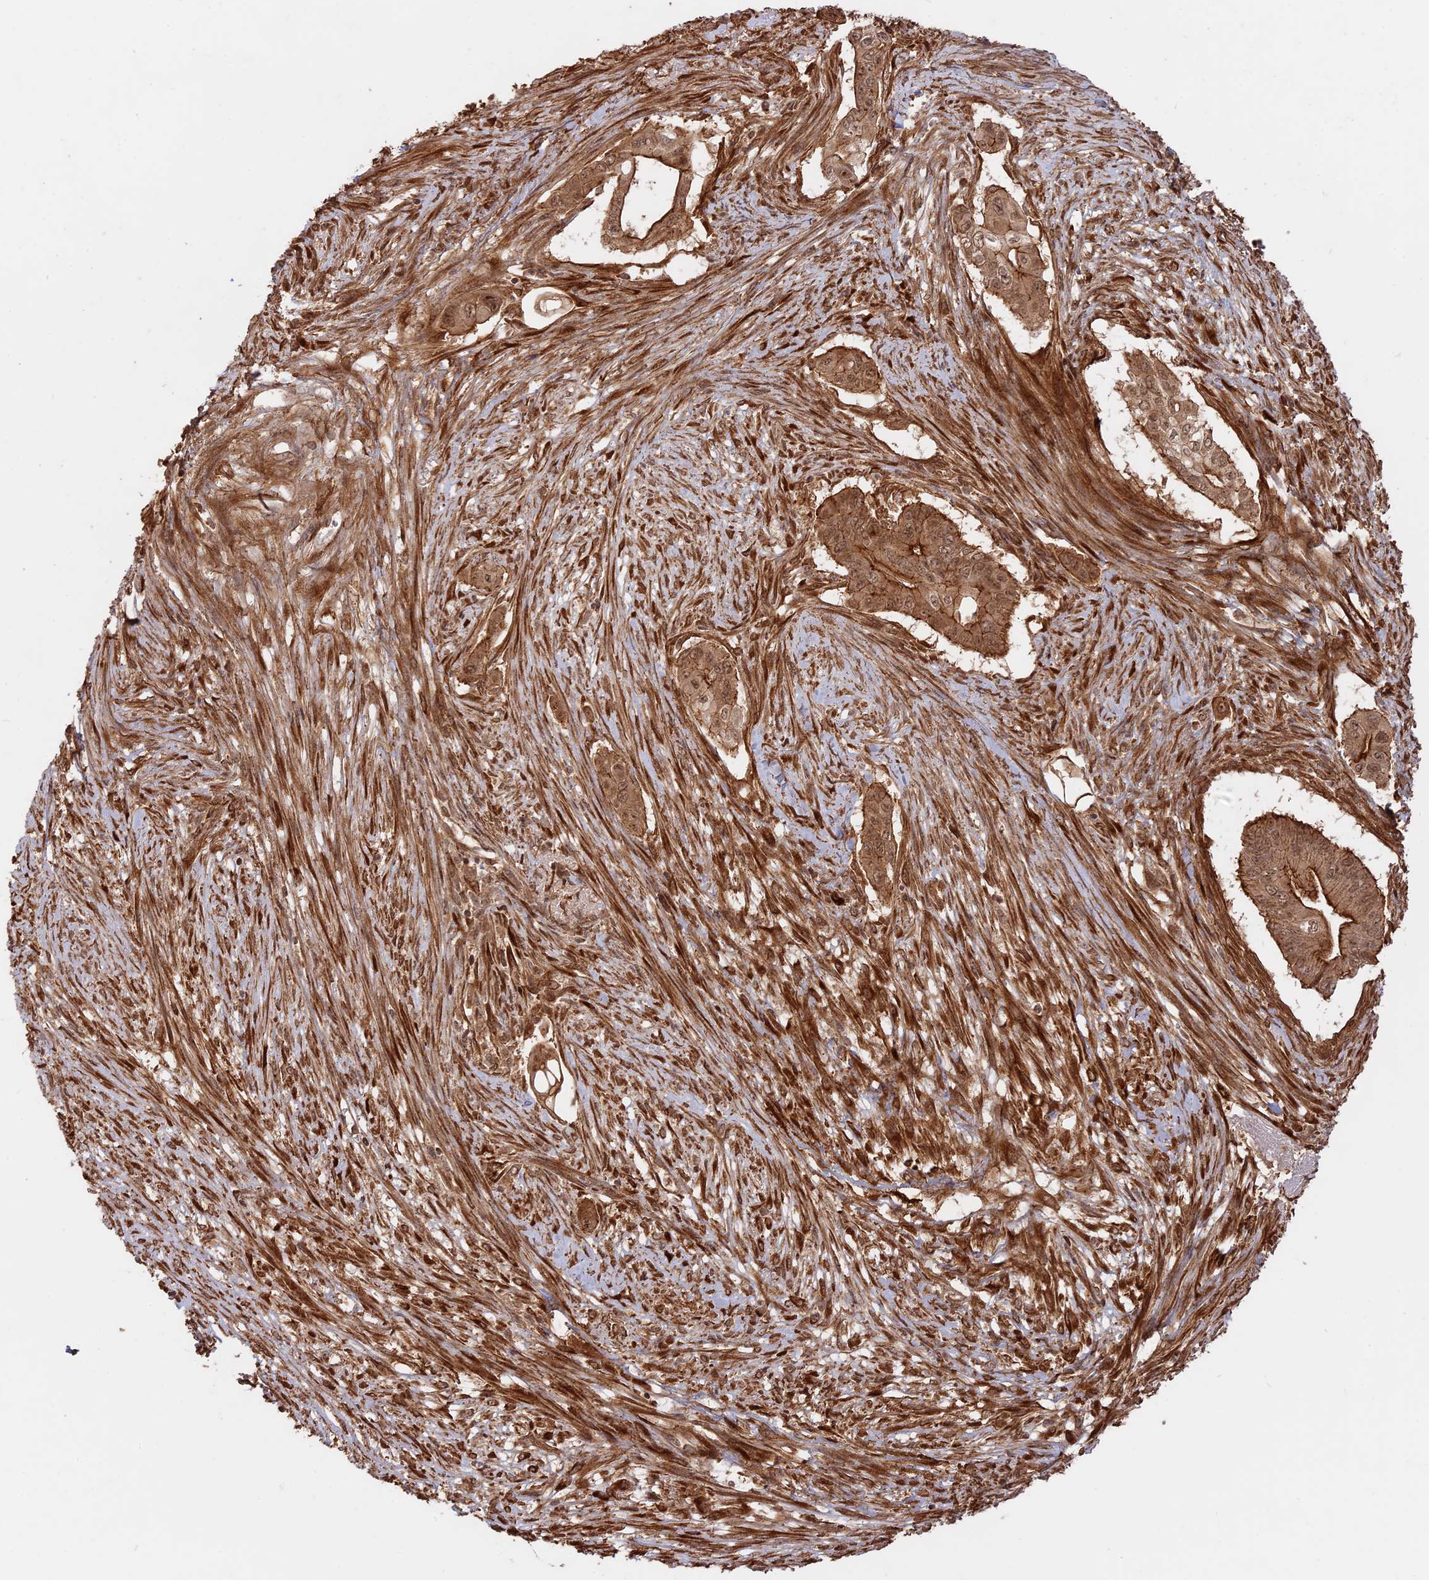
{"staining": {"intensity": "moderate", "quantity": ">75%", "location": "cytoplasmic/membranous,nuclear"}, "tissue": "pancreatic cancer", "cell_type": "Tumor cells", "image_type": "cancer", "snomed": [{"axis": "morphology", "description": "Adenocarcinoma, NOS"}, {"axis": "topography", "description": "Pancreas"}], "caption": "Immunohistochemical staining of human pancreatic cancer demonstrates moderate cytoplasmic/membranous and nuclear protein staining in about >75% of tumor cells.", "gene": "CCDC174", "patient": {"sex": "male", "age": 68}}